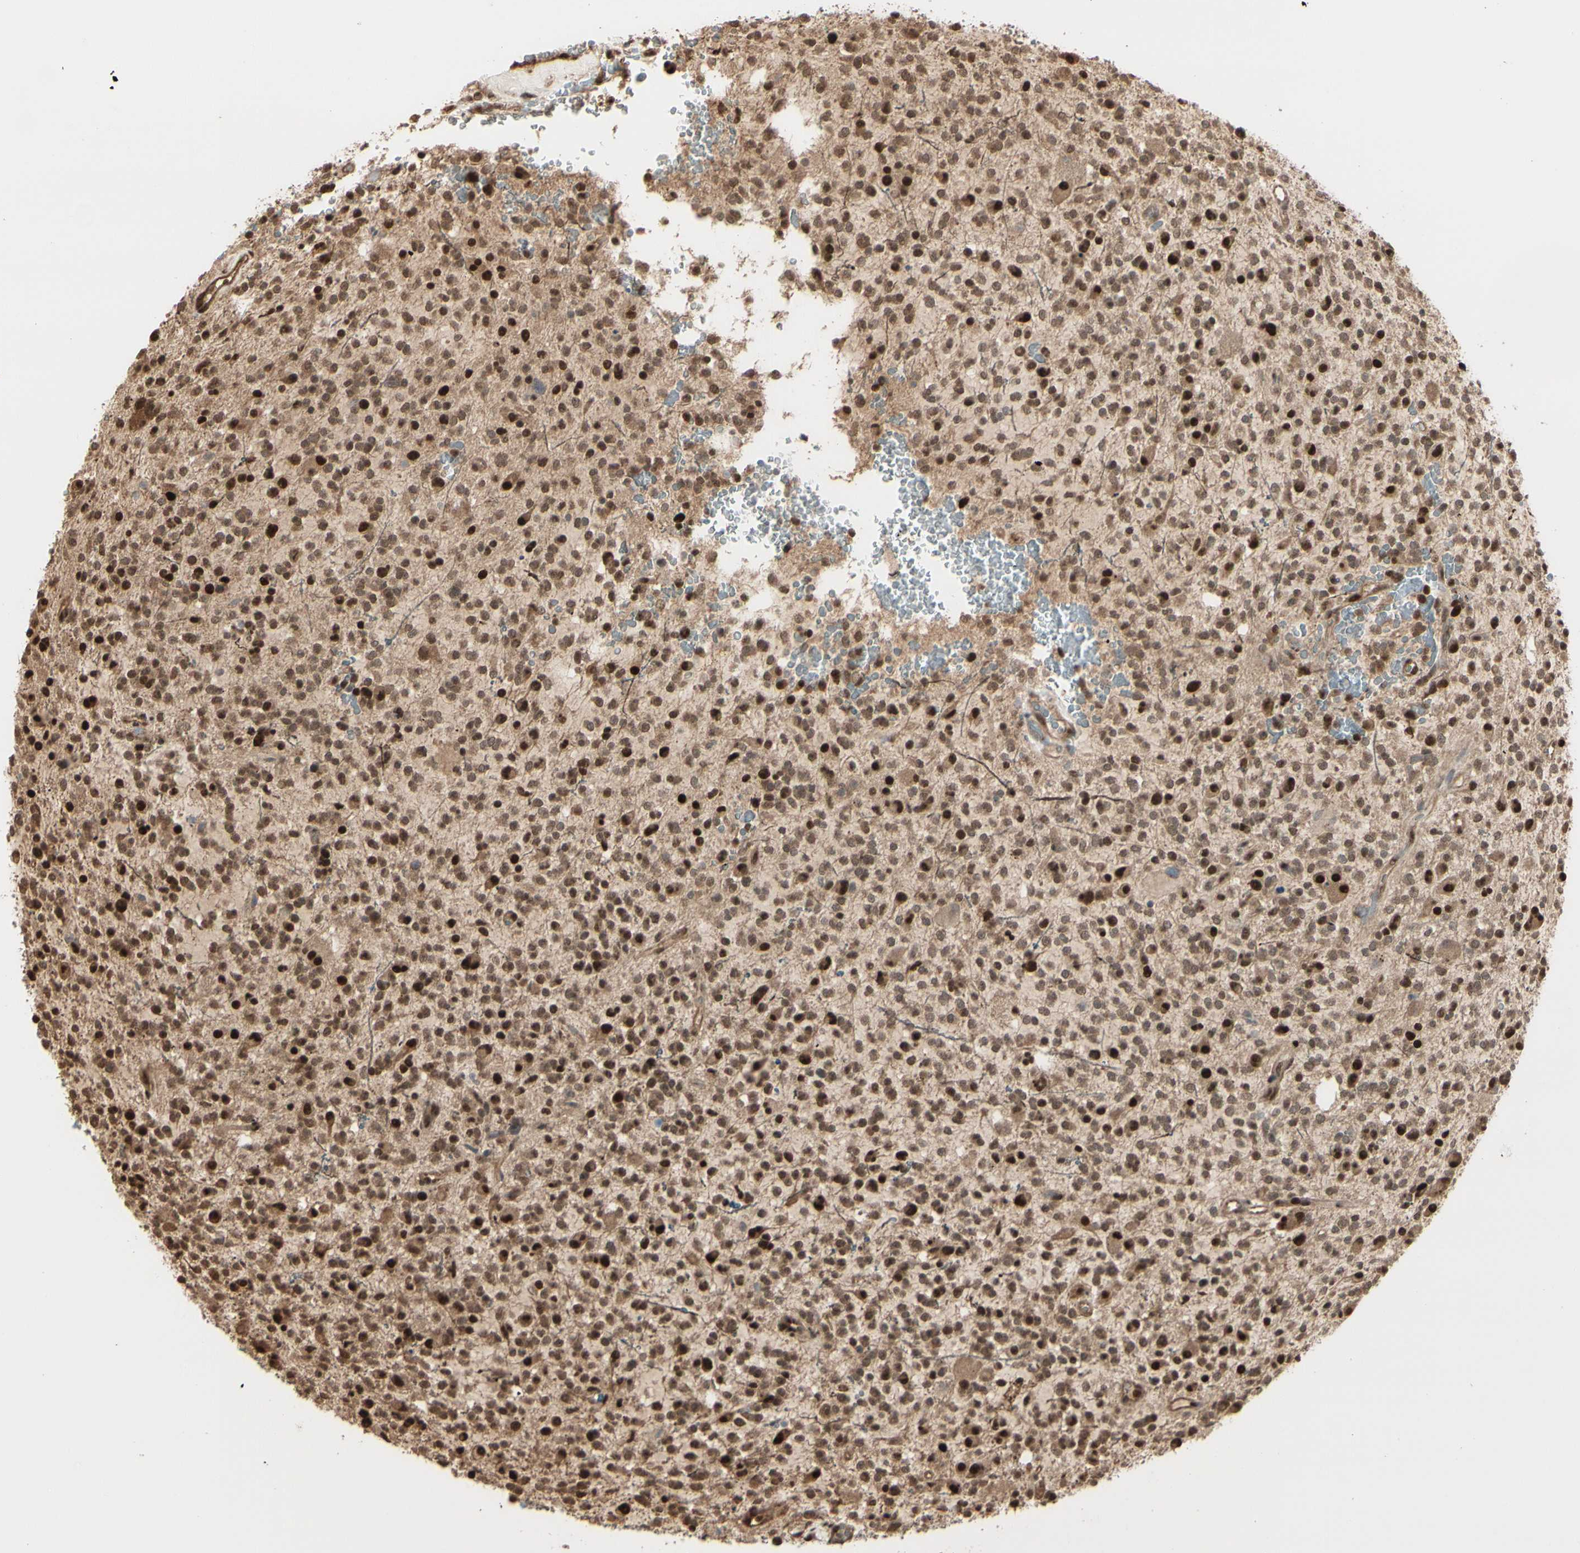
{"staining": {"intensity": "strong", "quantity": ">75%", "location": "cytoplasmic/membranous,nuclear"}, "tissue": "glioma", "cell_type": "Tumor cells", "image_type": "cancer", "snomed": [{"axis": "morphology", "description": "Glioma, malignant, High grade"}, {"axis": "topography", "description": "Brain"}], "caption": "High-magnification brightfield microscopy of malignant glioma (high-grade) stained with DAB (brown) and counterstained with hematoxylin (blue). tumor cells exhibit strong cytoplasmic/membranous and nuclear staining is present in approximately>75% of cells.", "gene": "HSF1", "patient": {"sex": "male", "age": 48}}